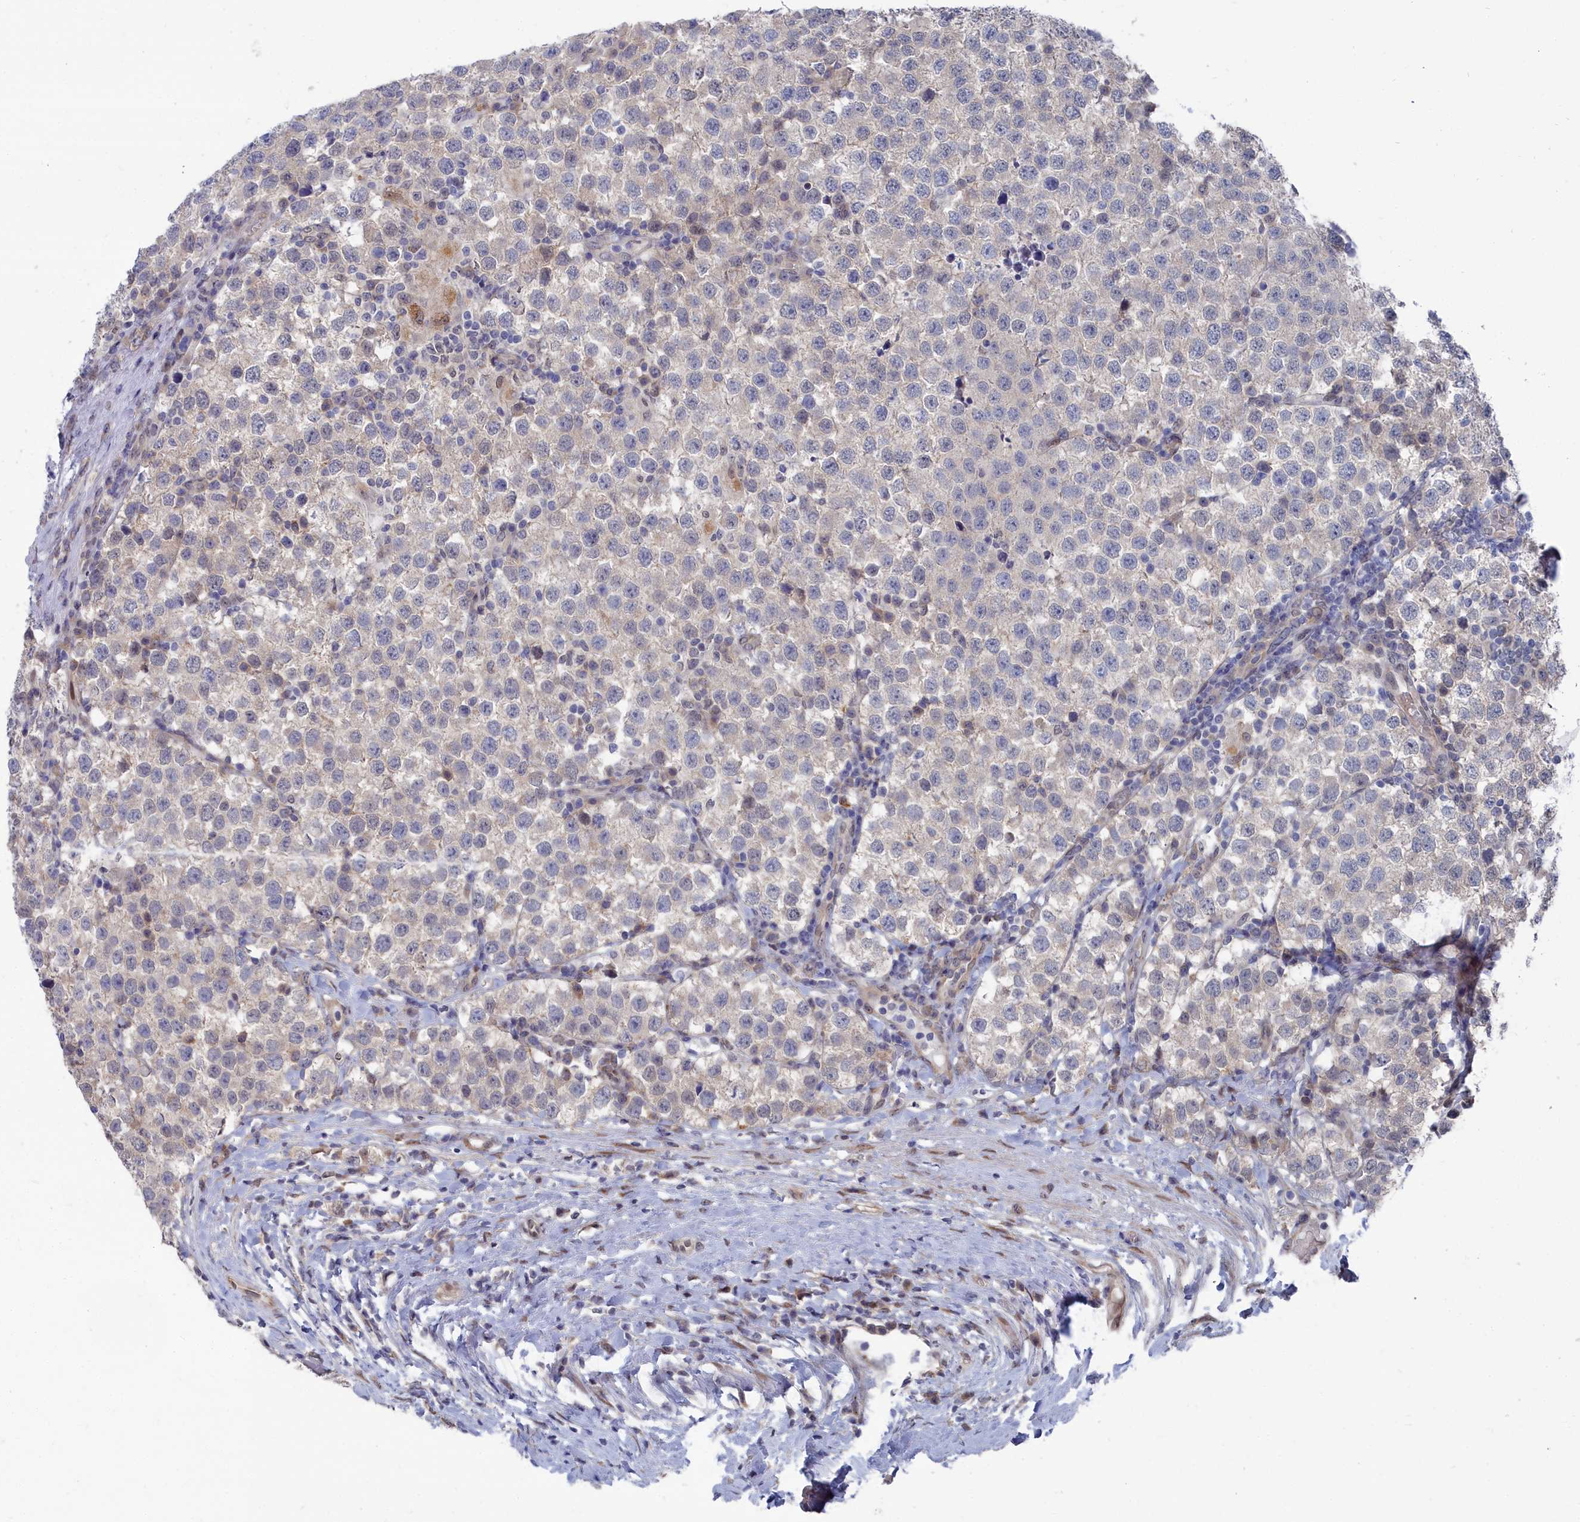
{"staining": {"intensity": "negative", "quantity": "none", "location": "none"}, "tissue": "testis cancer", "cell_type": "Tumor cells", "image_type": "cancer", "snomed": [{"axis": "morphology", "description": "Seminoma, NOS"}, {"axis": "topography", "description": "Testis"}], "caption": "There is no significant expression in tumor cells of testis cancer (seminoma).", "gene": "RPS27A", "patient": {"sex": "male", "age": 34}}